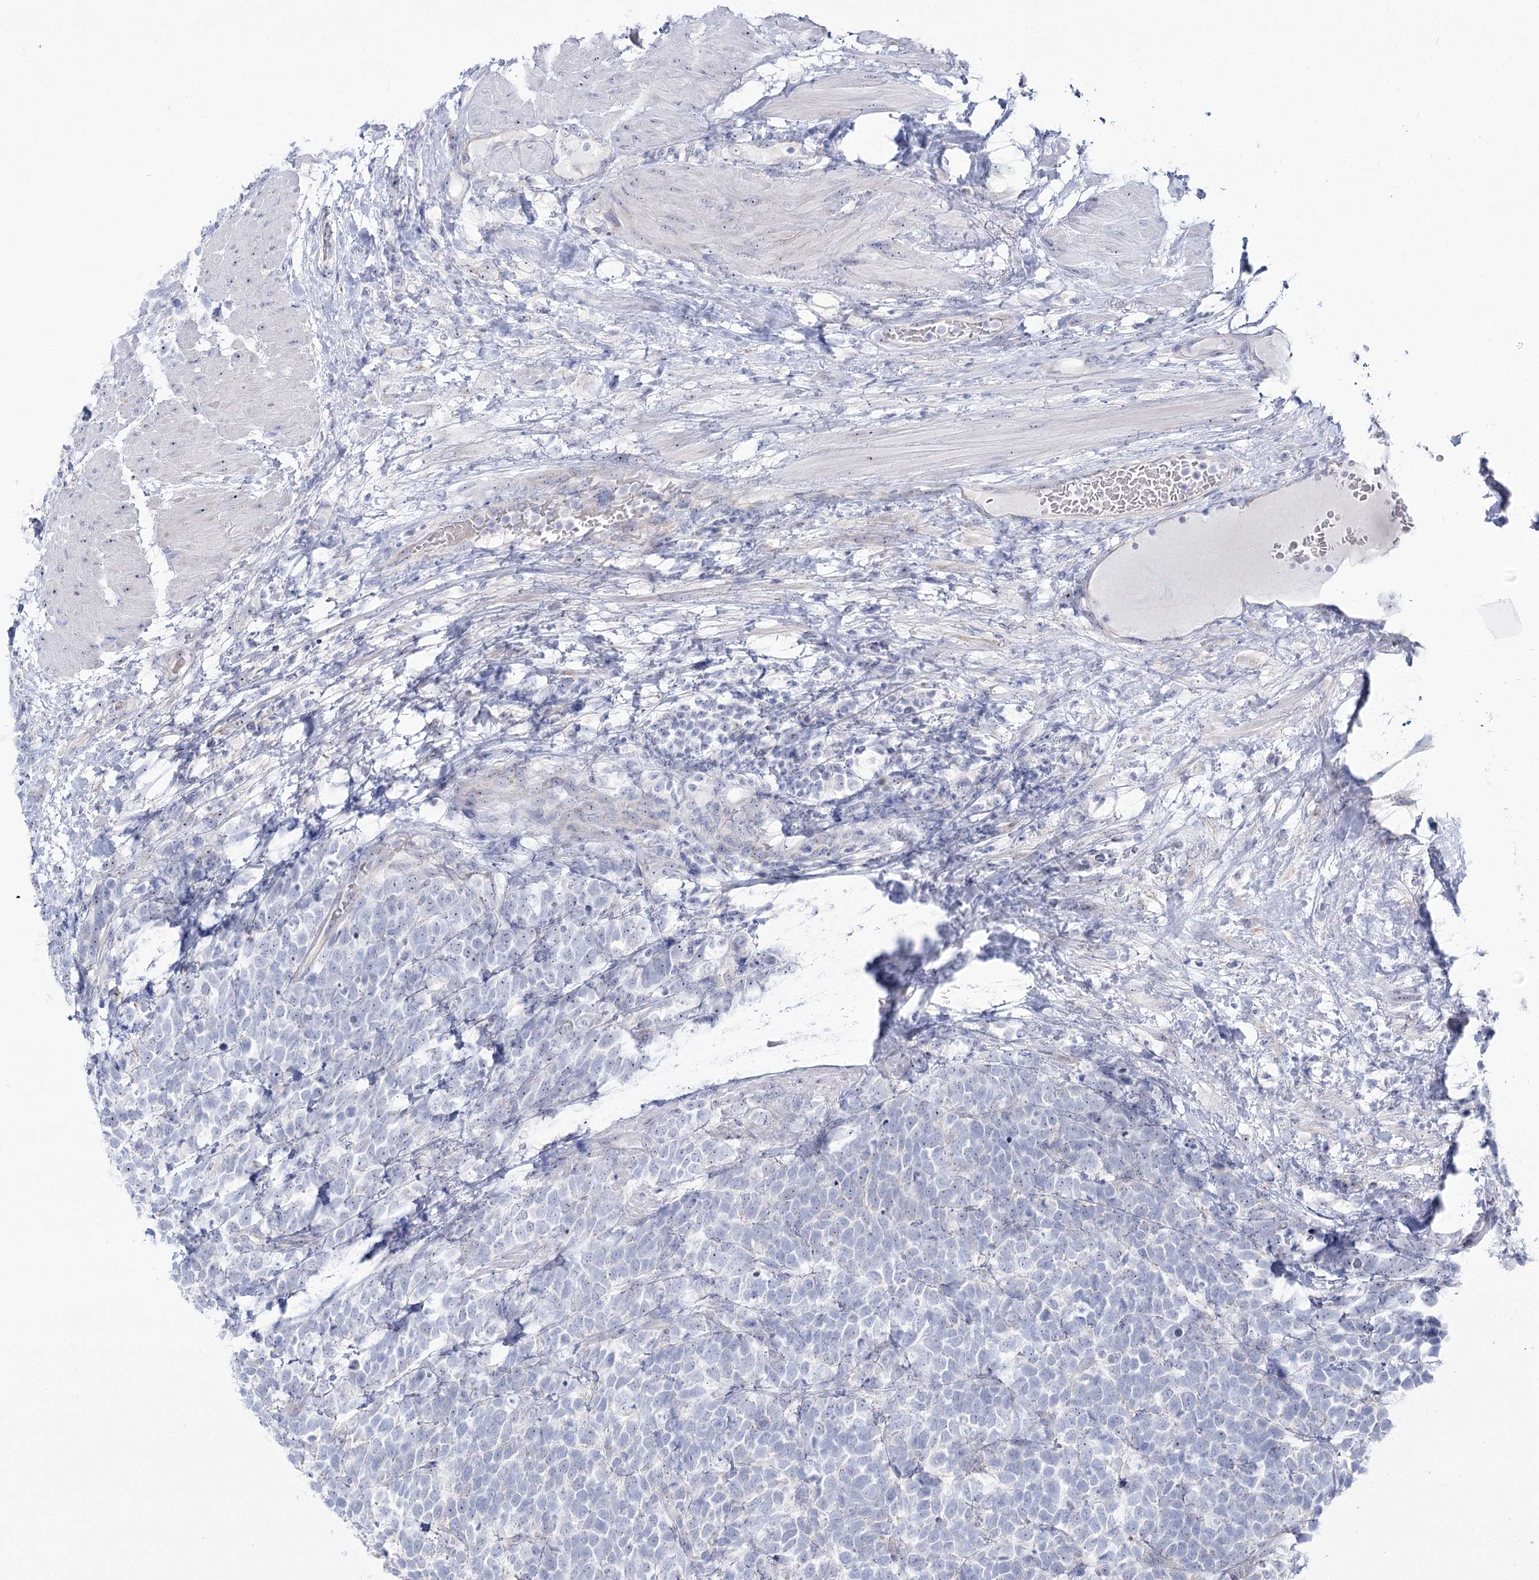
{"staining": {"intensity": "negative", "quantity": "none", "location": "none"}, "tissue": "urothelial cancer", "cell_type": "Tumor cells", "image_type": "cancer", "snomed": [{"axis": "morphology", "description": "Urothelial carcinoma, High grade"}, {"axis": "topography", "description": "Urinary bladder"}], "caption": "The immunohistochemistry (IHC) histopathology image has no significant staining in tumor cells of urothelial carcinoma (high-grade) tissue.", "gene": "SUOX", "patient": {"sex": "female", "age": 82}}